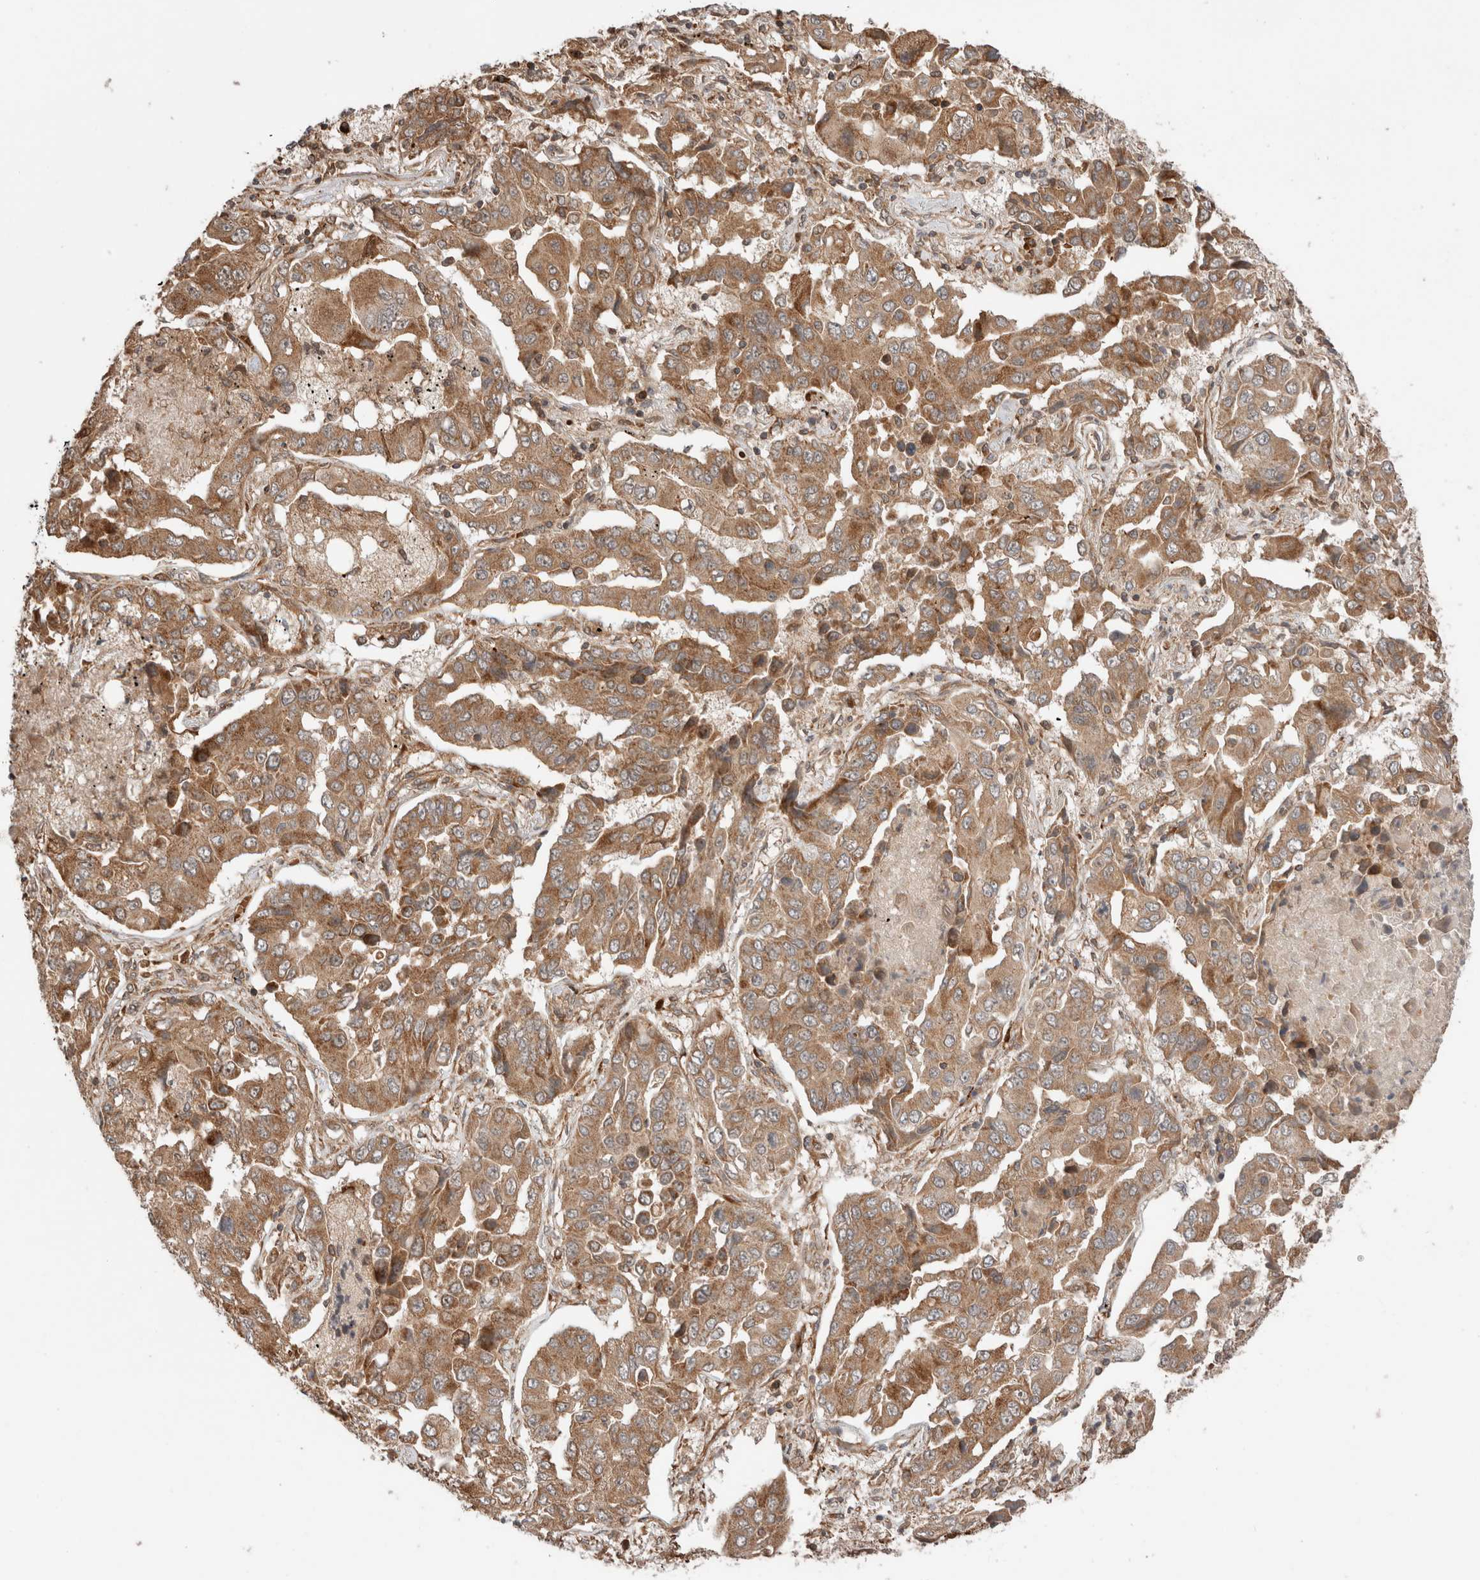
{"staining": {"intensity": "moderate", "quantity": ">75%", "location": "cytoplasmic/membranous"}, "tissue": "lung cancer", "cell_type": "Tumor cells", "image_type": "cancer", "snomed": [{"axis": "morphology", "description": "Adenocarcinoma, NOS"}, {"axis": "topography", "description": "Lung"}], "caption": "Immunohistochemical staining of human lung cancer (adenocarcinoma) exhibits moderate cytoplasmic/membranous protein staining in about >75% of tumor cells. (Brightfield microscopy of DAB IHC at high magnification).", "gene": "ZNF649", "patient": {"sex": "female", "age": 65}}